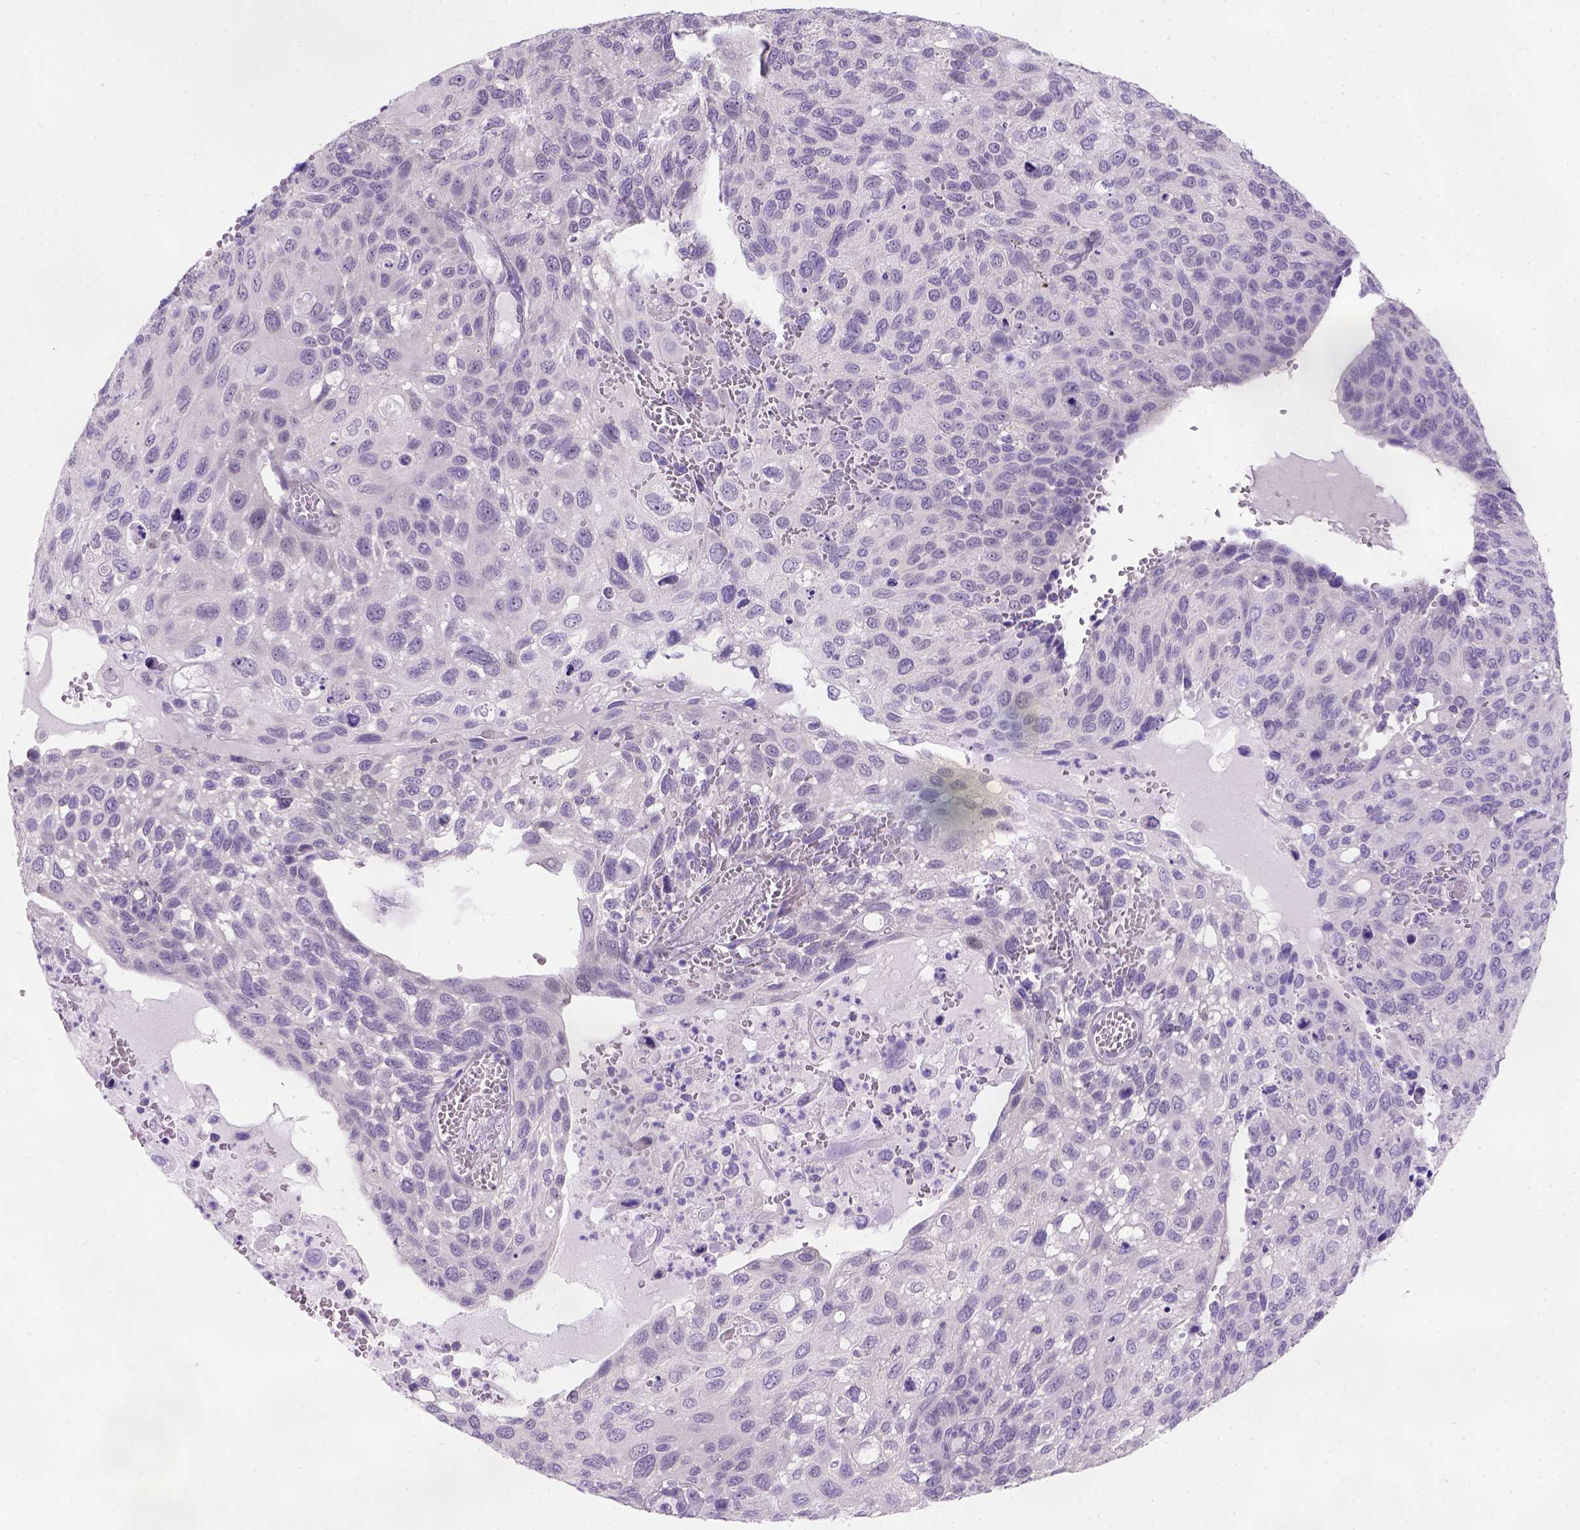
{"staining": {"intensity": "negative", "quantity": "none", "location": "none"}, "tissue": "cervical cancer", "cell_type": "Tumor cells", "image_type": "cancer", "snomed": [{"axis": "morphology", "description": "Squamous cell carcinoma, NOS"}, {"axis": "topography", "description": "Cervix"}], "caption": "Protein analysis of cervical cancer (squamous cell carcinoma) demonstrates no significant expression in tumor cells.", "gene": "C20orf144", "patient": {"sex": "female", "age": 70}}